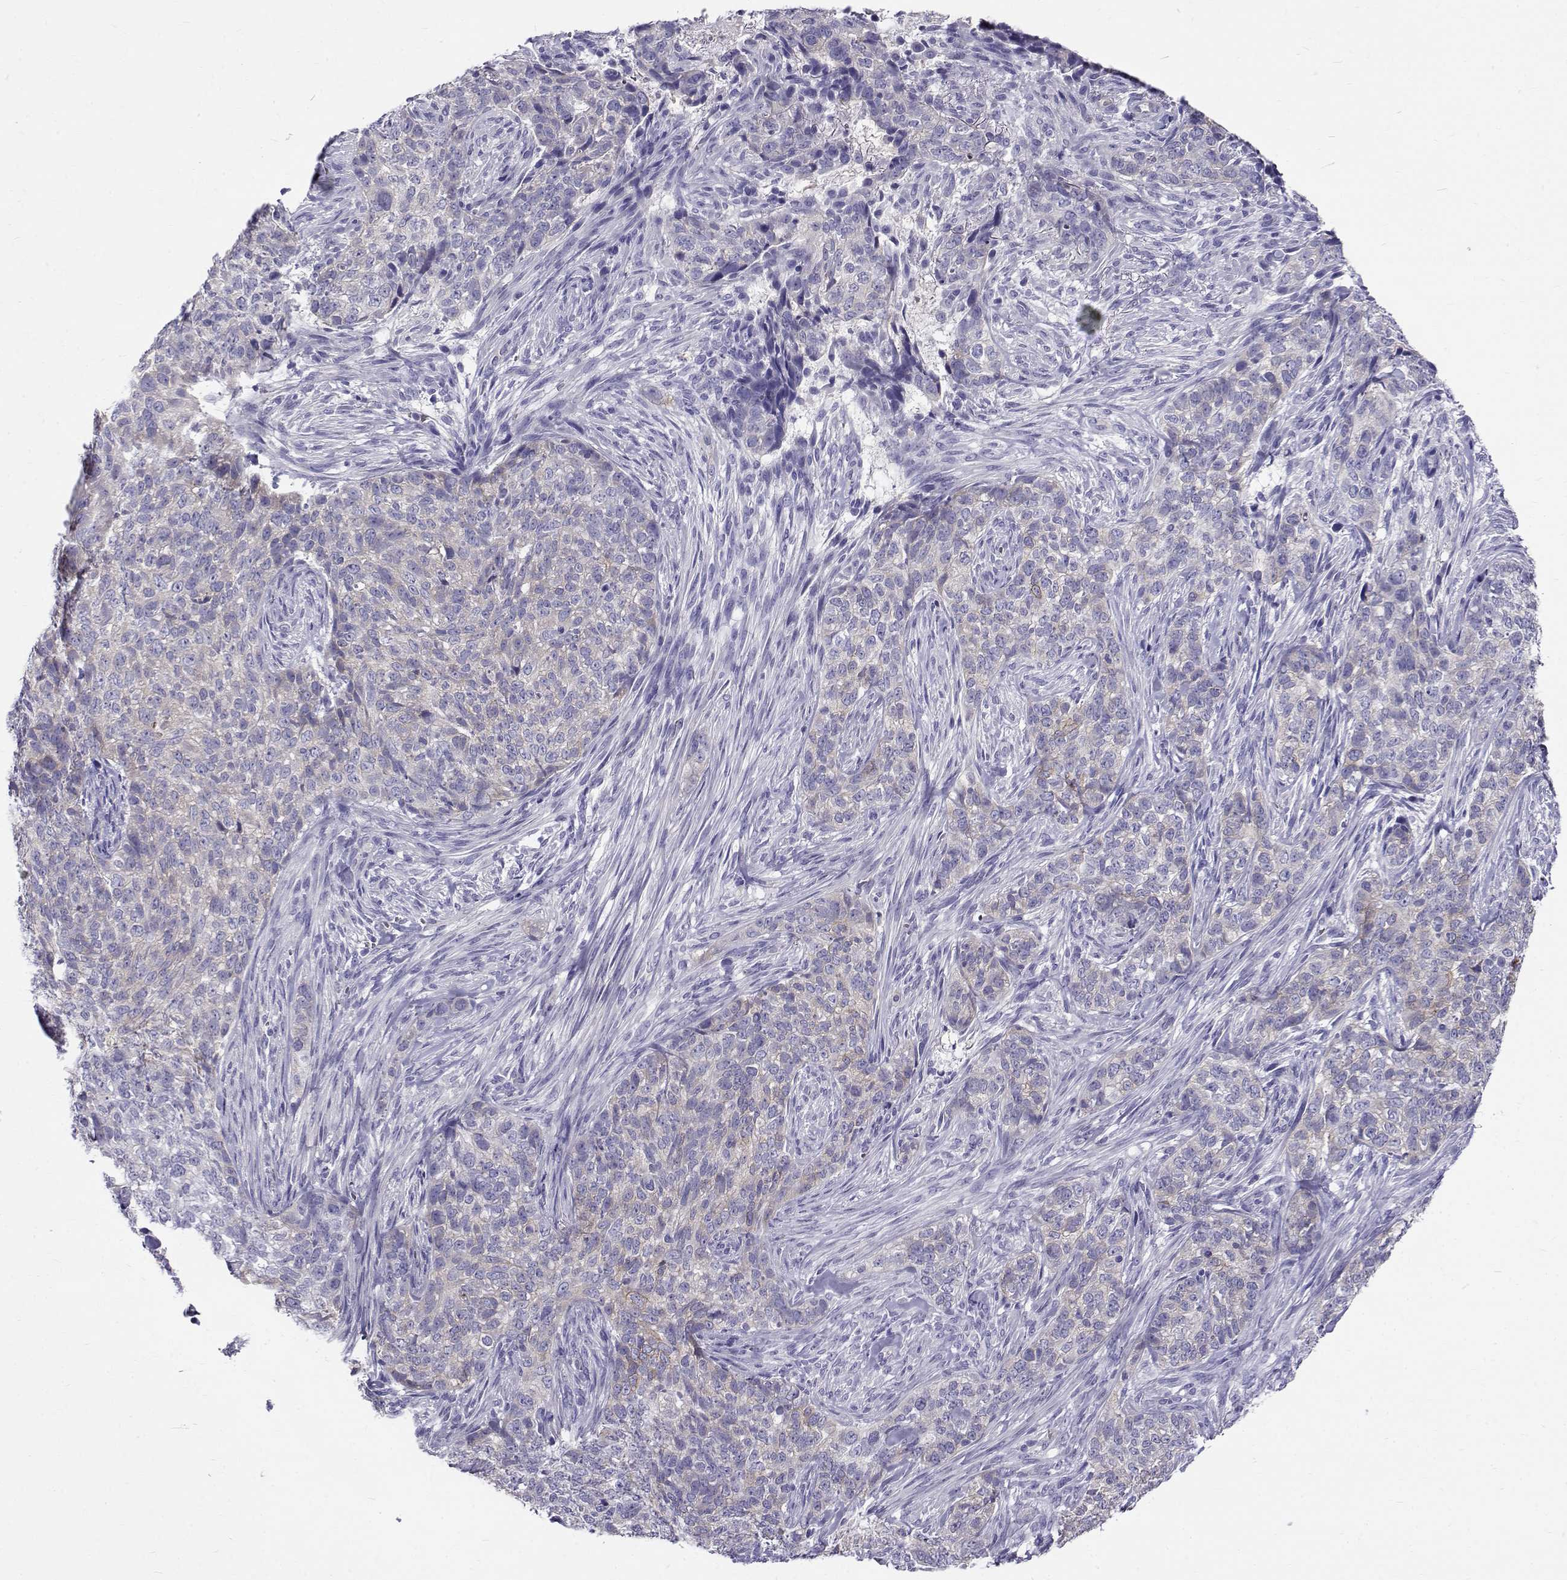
{"staining": {"intensity": "negative", "quantity": "none", "location": "none"}, "tissue": "skin cancer", "cell_type": "Tumor cells", "image_type": "cancer", "snomed": [{"axis": "morphology", "description": "Basal cell carcinoma"}, {"axis": "topography", "description": "Skin"}], "caption": "Image shows no protein positivity in tumor cells of skin basal cell carcinoma tissue.", "gene": "IGSF1", "patient": {"sex": "female", "age": 69}}